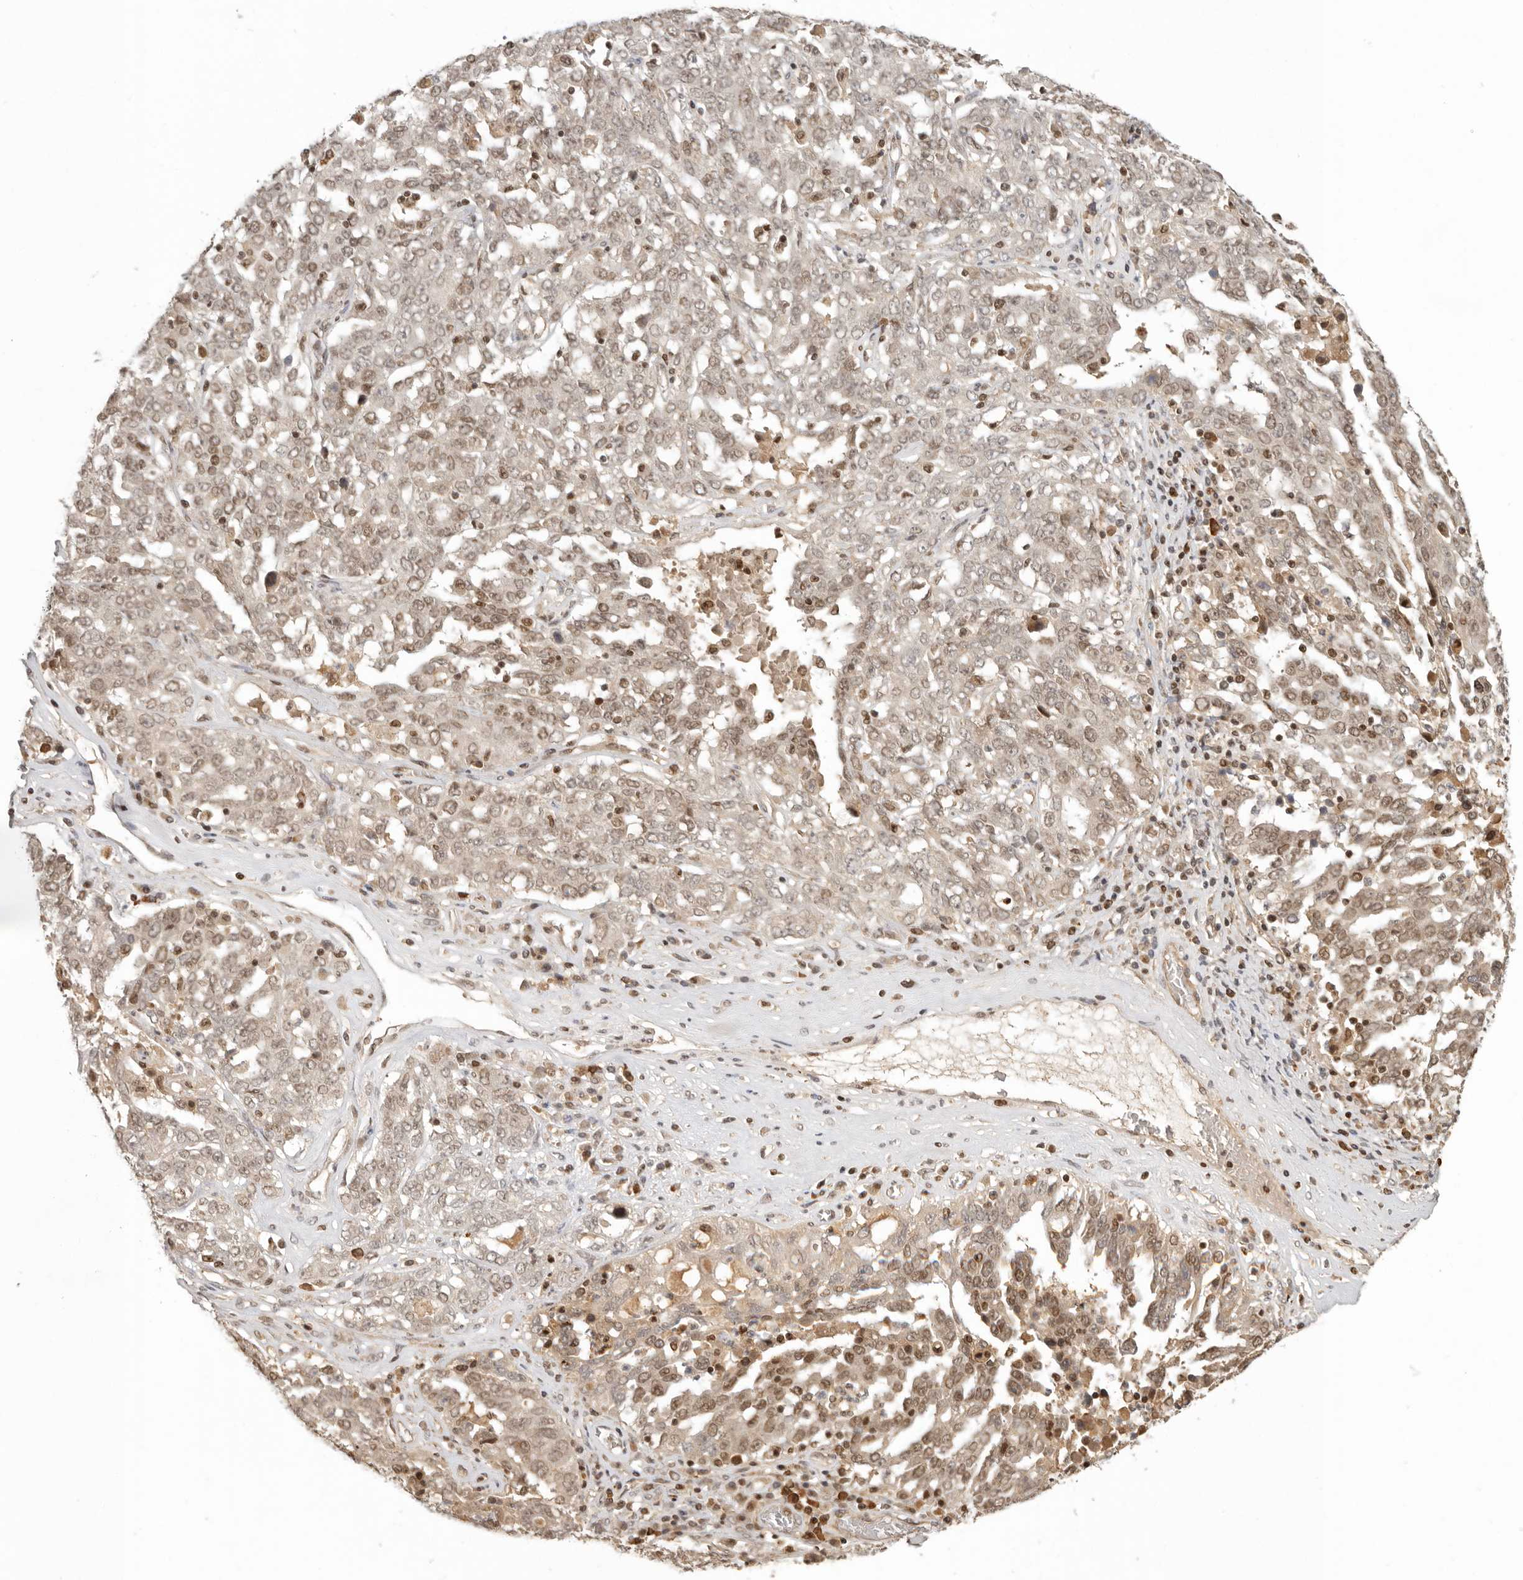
{"staining": {"intensity": "moderate", "quantity": ">75%", "location": "cytoplasmic/membranous,nuclear"}, "tissue": "ovarian cancer", "cell_type": "Tumor cells", "image_type": "cancer", "snomed": [{"axis": "morphology", "description": "Carcinoma, endometroid"}, {"axis": "topography", "description": "Ovary"}], "caption": "Tumor cells exhibit moderate cytoplasmic/membranous and nuclear positivity in approximately >75% of cells in endometroid carcinoma (ovarian).", "gene": "PSMA5", "patient": {"sex": "female", "age": 62}}